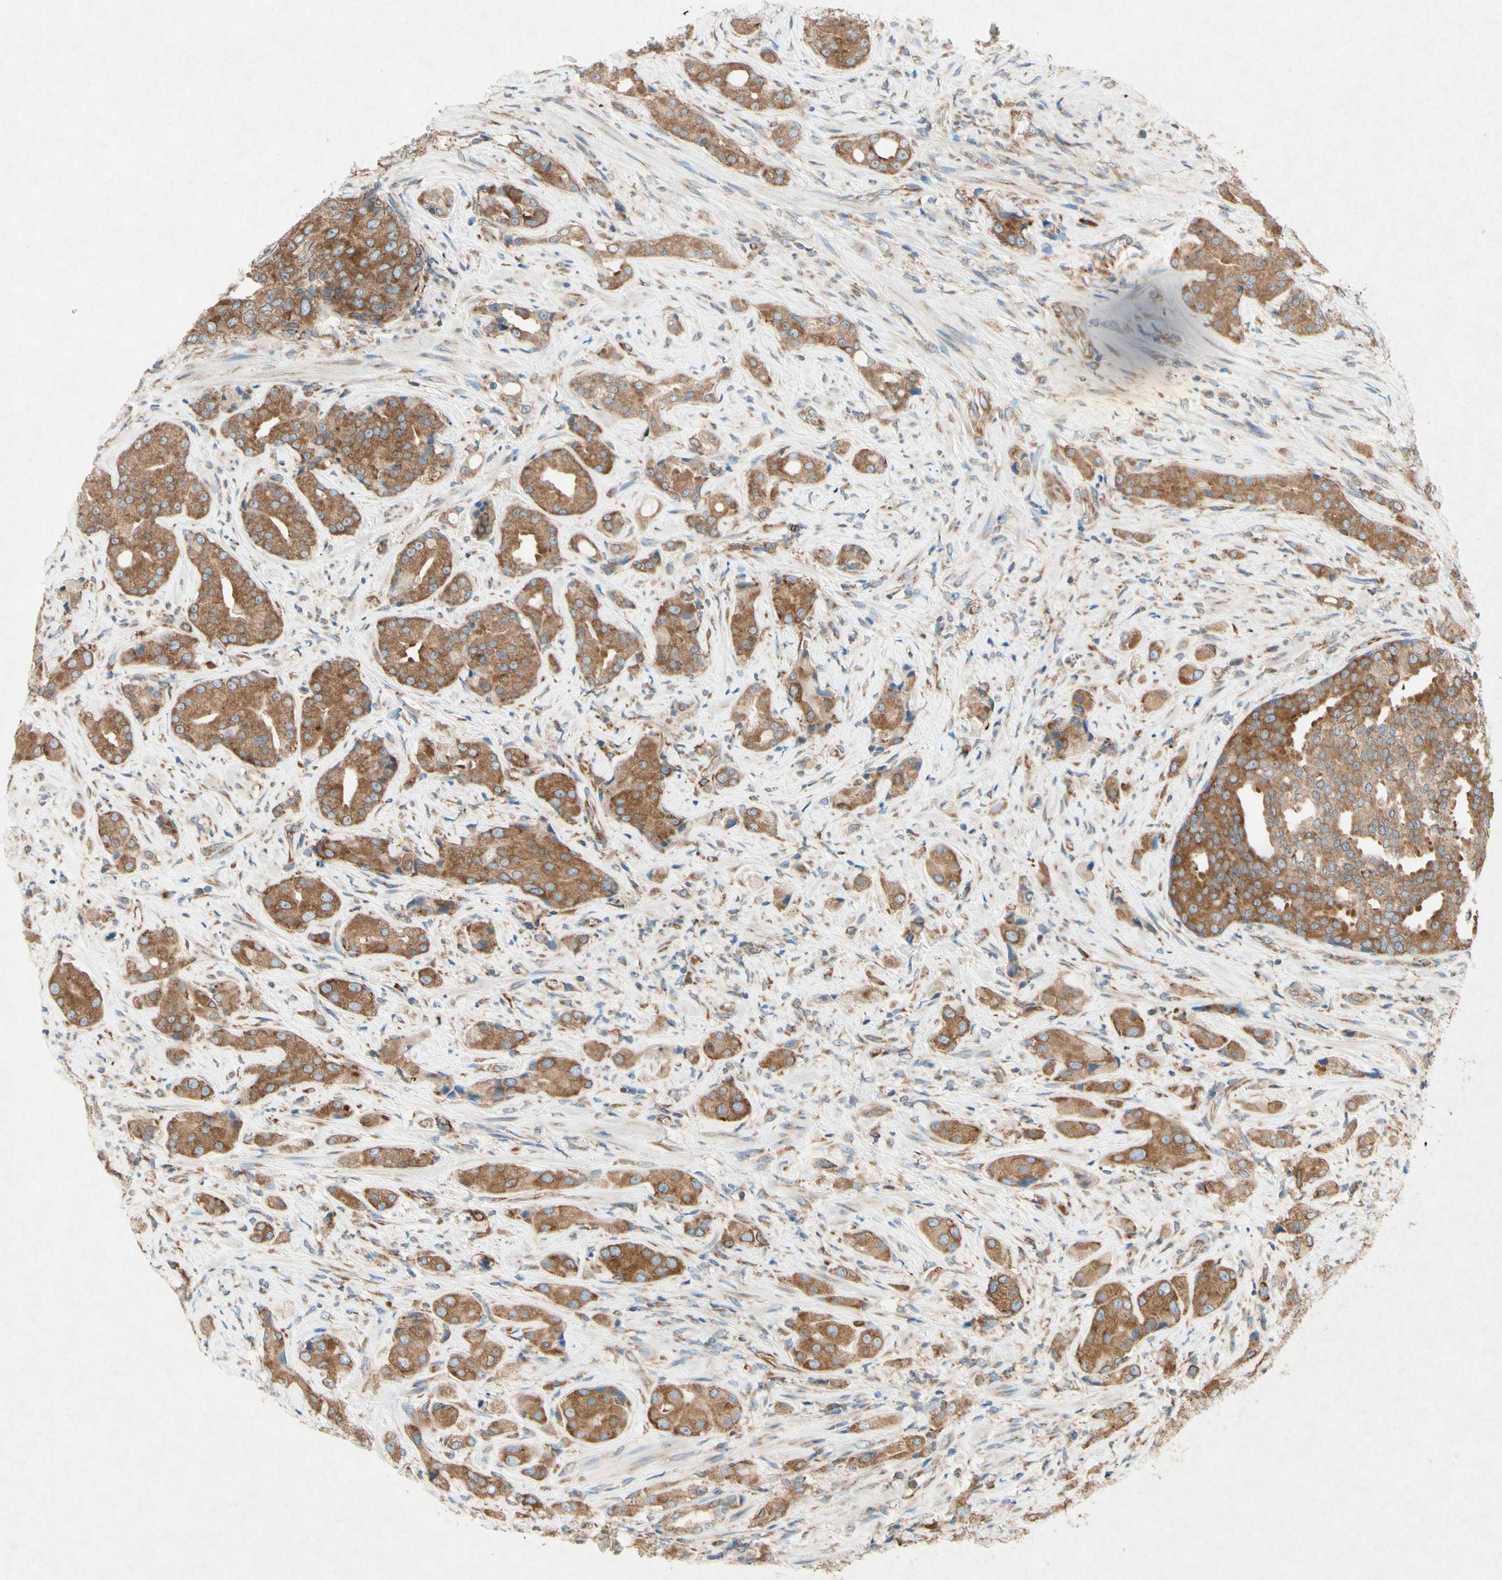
{"staining": {"intensity": "moderate", "quantity": ">75%", "location": "cytoplasmic/membranous"}, "tissue": "prostate cancer", "cell_type": "Tumor cells", "image_type": "cancer", "snomed": [{"axis": "morphology", "description": "Adenocarcinoma, High grade"}, {"axis": "topography", "description": "Prostate"}], "caption": "DAB immunohistochemical staining of prostate cancer (adenocarcinoma (high-grade)) demonstrates moderate cytoplasmic/membranous protein staining in about >75% of tumor cells.", "gene": "PABPC1", "patient": {"sex": "male", "age": 71}}